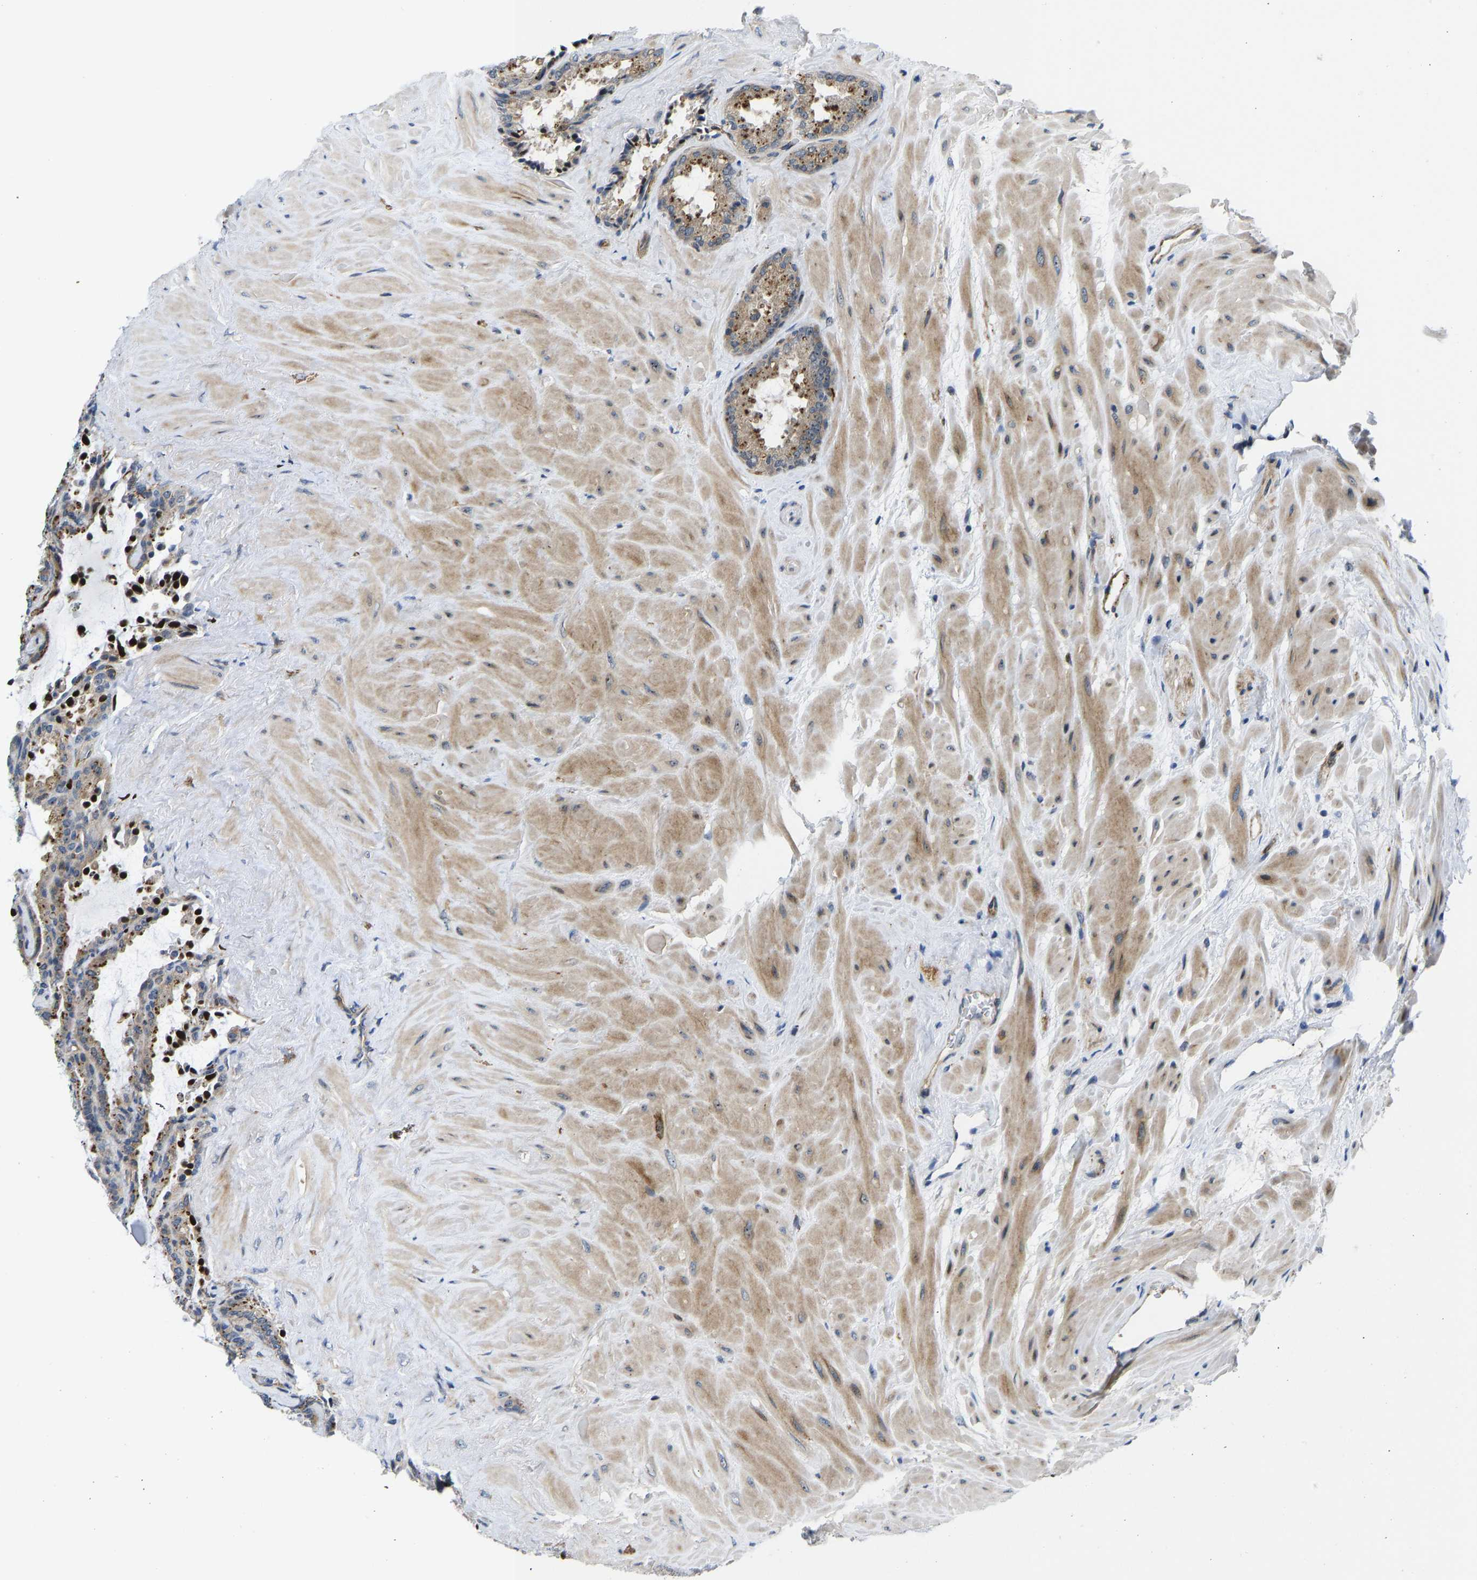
{"staining": {"intensity": "weak", "quantity": ">75%", "location": "cytoplasmic/membranous"}, "tissue": "seminal vesicle", "cell_type": "Glandular cells", "image_type": "normal", "snomed": [{"axis": "morphology", "description": "Normal tissue, NOS"}, {"axis": "topography", "description": "Seminal veicle"}], "caption": "IHC staining of benign seminal vesicle, which demonstrates low levels of weak cytoplasmic/membranous staining in approximately >75% of glandular cells indicating weak cytoplasmic/membranous protein positivity. The staining was performed using DAB (brown) for protein detection and nuclei were counterstained in hematoxylin (blue).", "gene": "RESF1", "patient": {"sex": "male", "age": 46}}